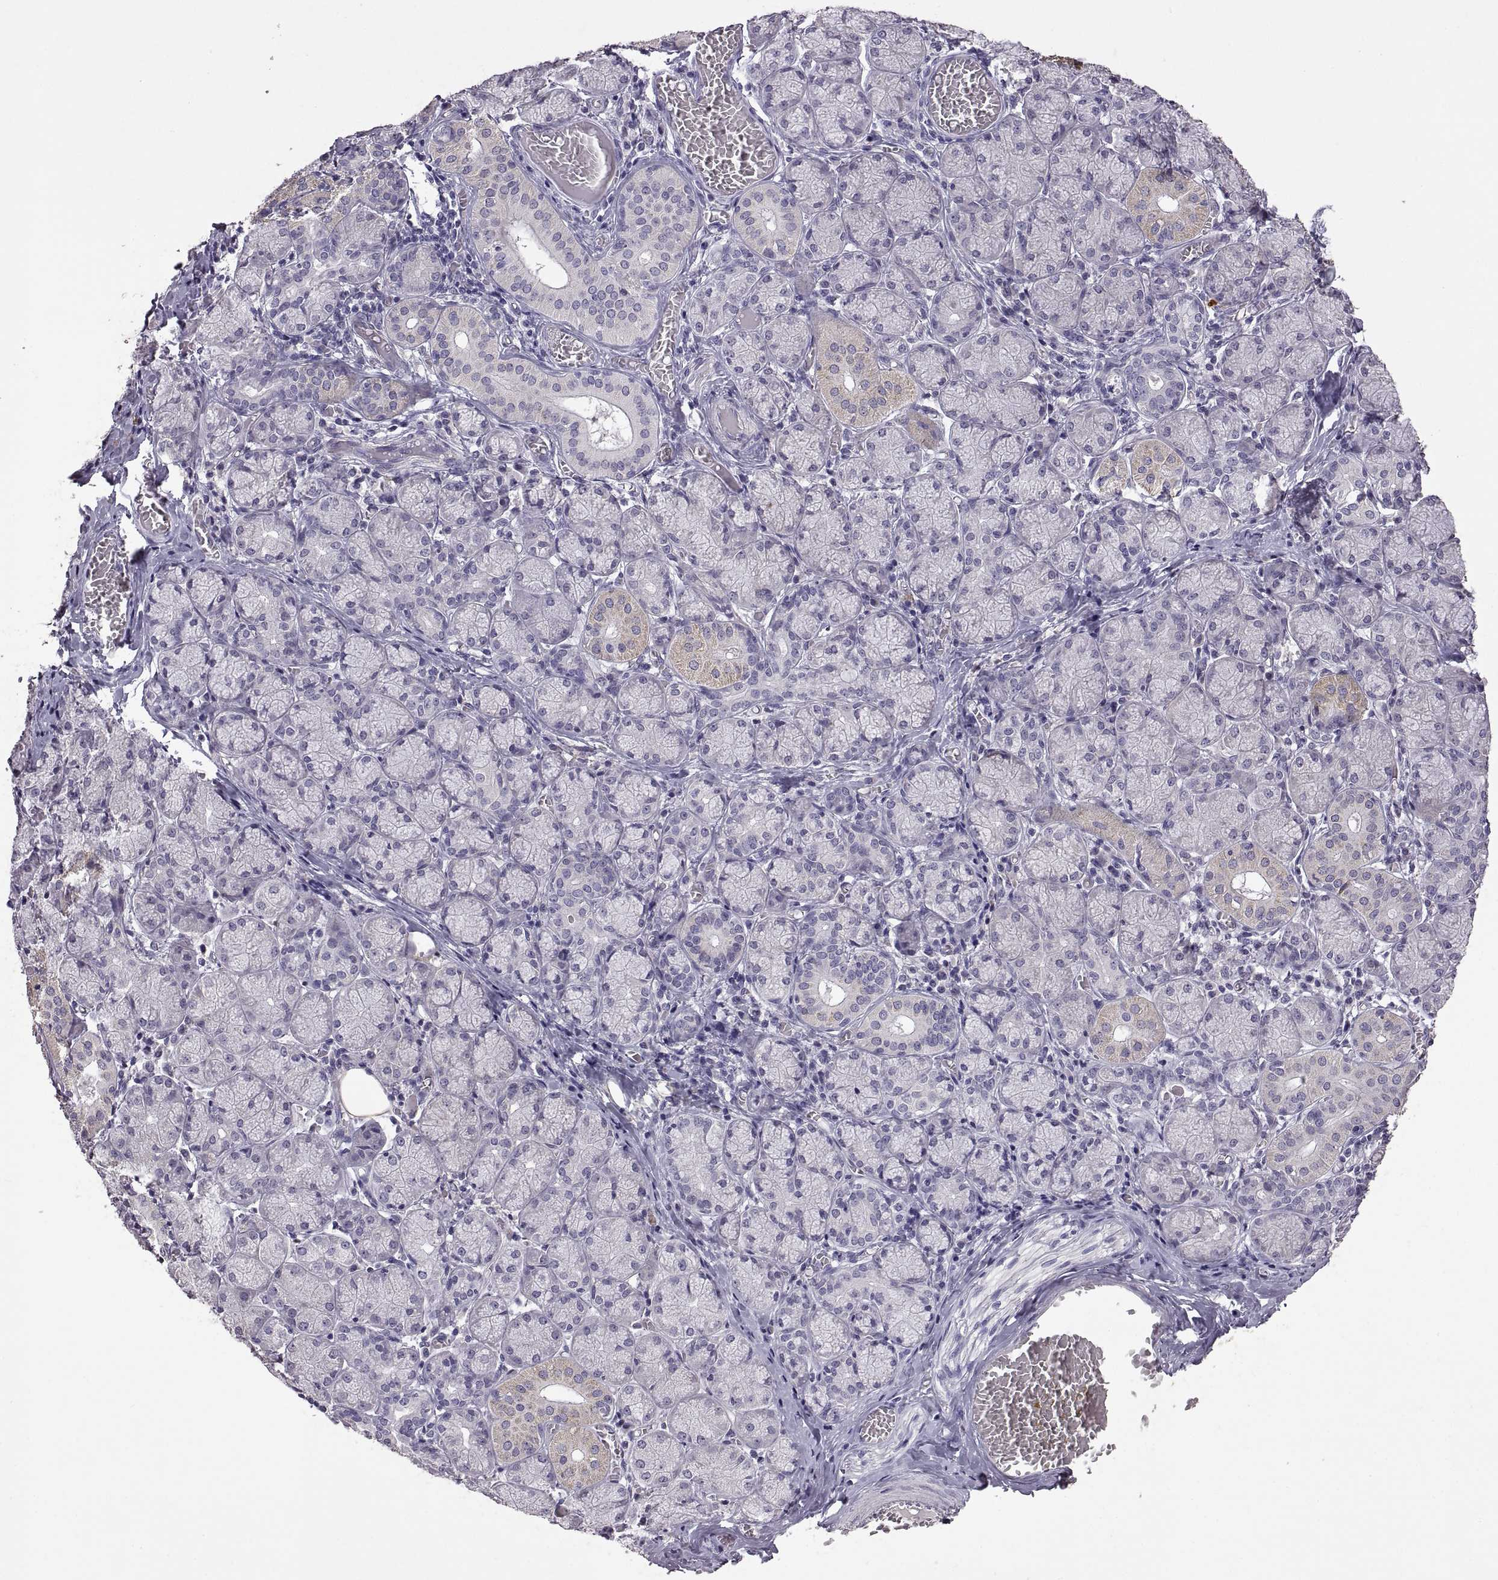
{"staining": {"intensity": "negative", "quantity": "none", "location": "none"}, "tissue": "salivary gland", "cell_type": "Glandular cells", "image_type": "normal", "snomed": [{"axis": "morphology", "description": "Normal tissue, NOS"}, {"axis": "topography", "description": "Salivary gland"}, {"axis": "topography", "description": "Peripheral nerve tissue"}], "caption": "Salivary gland was stained to show a protein in brown. There is no significant positivity in glandular cells. Brightfield microscopy of immunohistochemistry stained with DAB (3,3'-diaminobenzidine) (brown) and hematoxylin (blue), captured at high magnification.", "gene": "DEFB136", "patient": {"sex": "female", "age": 24}}